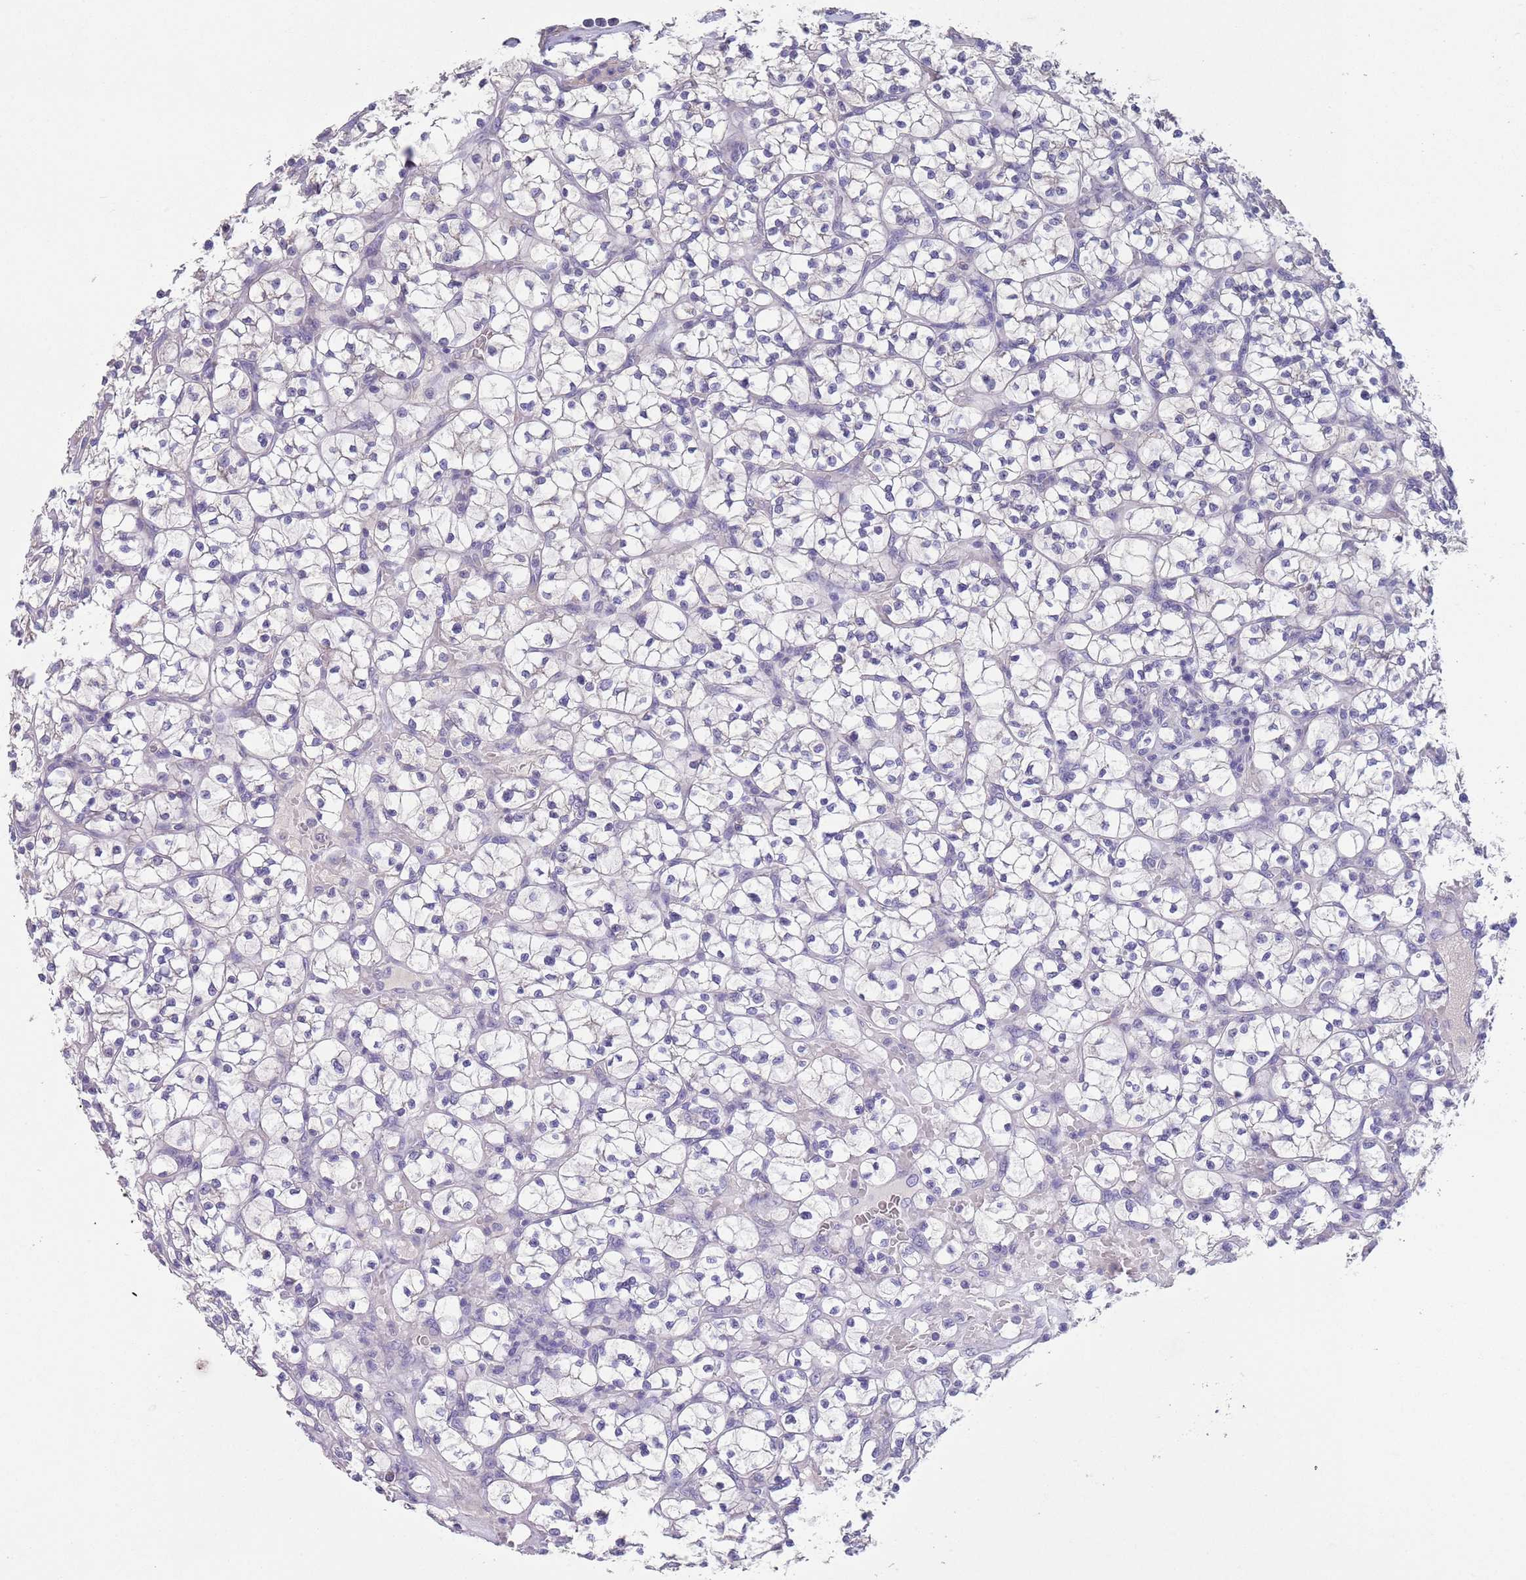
{"staining": {"intensity": "negative", "quantity": "none", "location": "none"}, "tissue": "renal cancer", "cell_type": "Tumor cells", "image_type": "cancer", "snomed": [{"axis": "morphology", "description": "Adenocarcinoma, NOS"}, {"axis": "topography", "description": "Kidney"}], "caption": "The immunohistochemistry histopathology image has no significant expression in tumor cells of renal cancer tissue. (DAB IHC with hematoxylin counter stain).", "gene": "RNF169", "patient": {"sex": "female", "age": 64}}